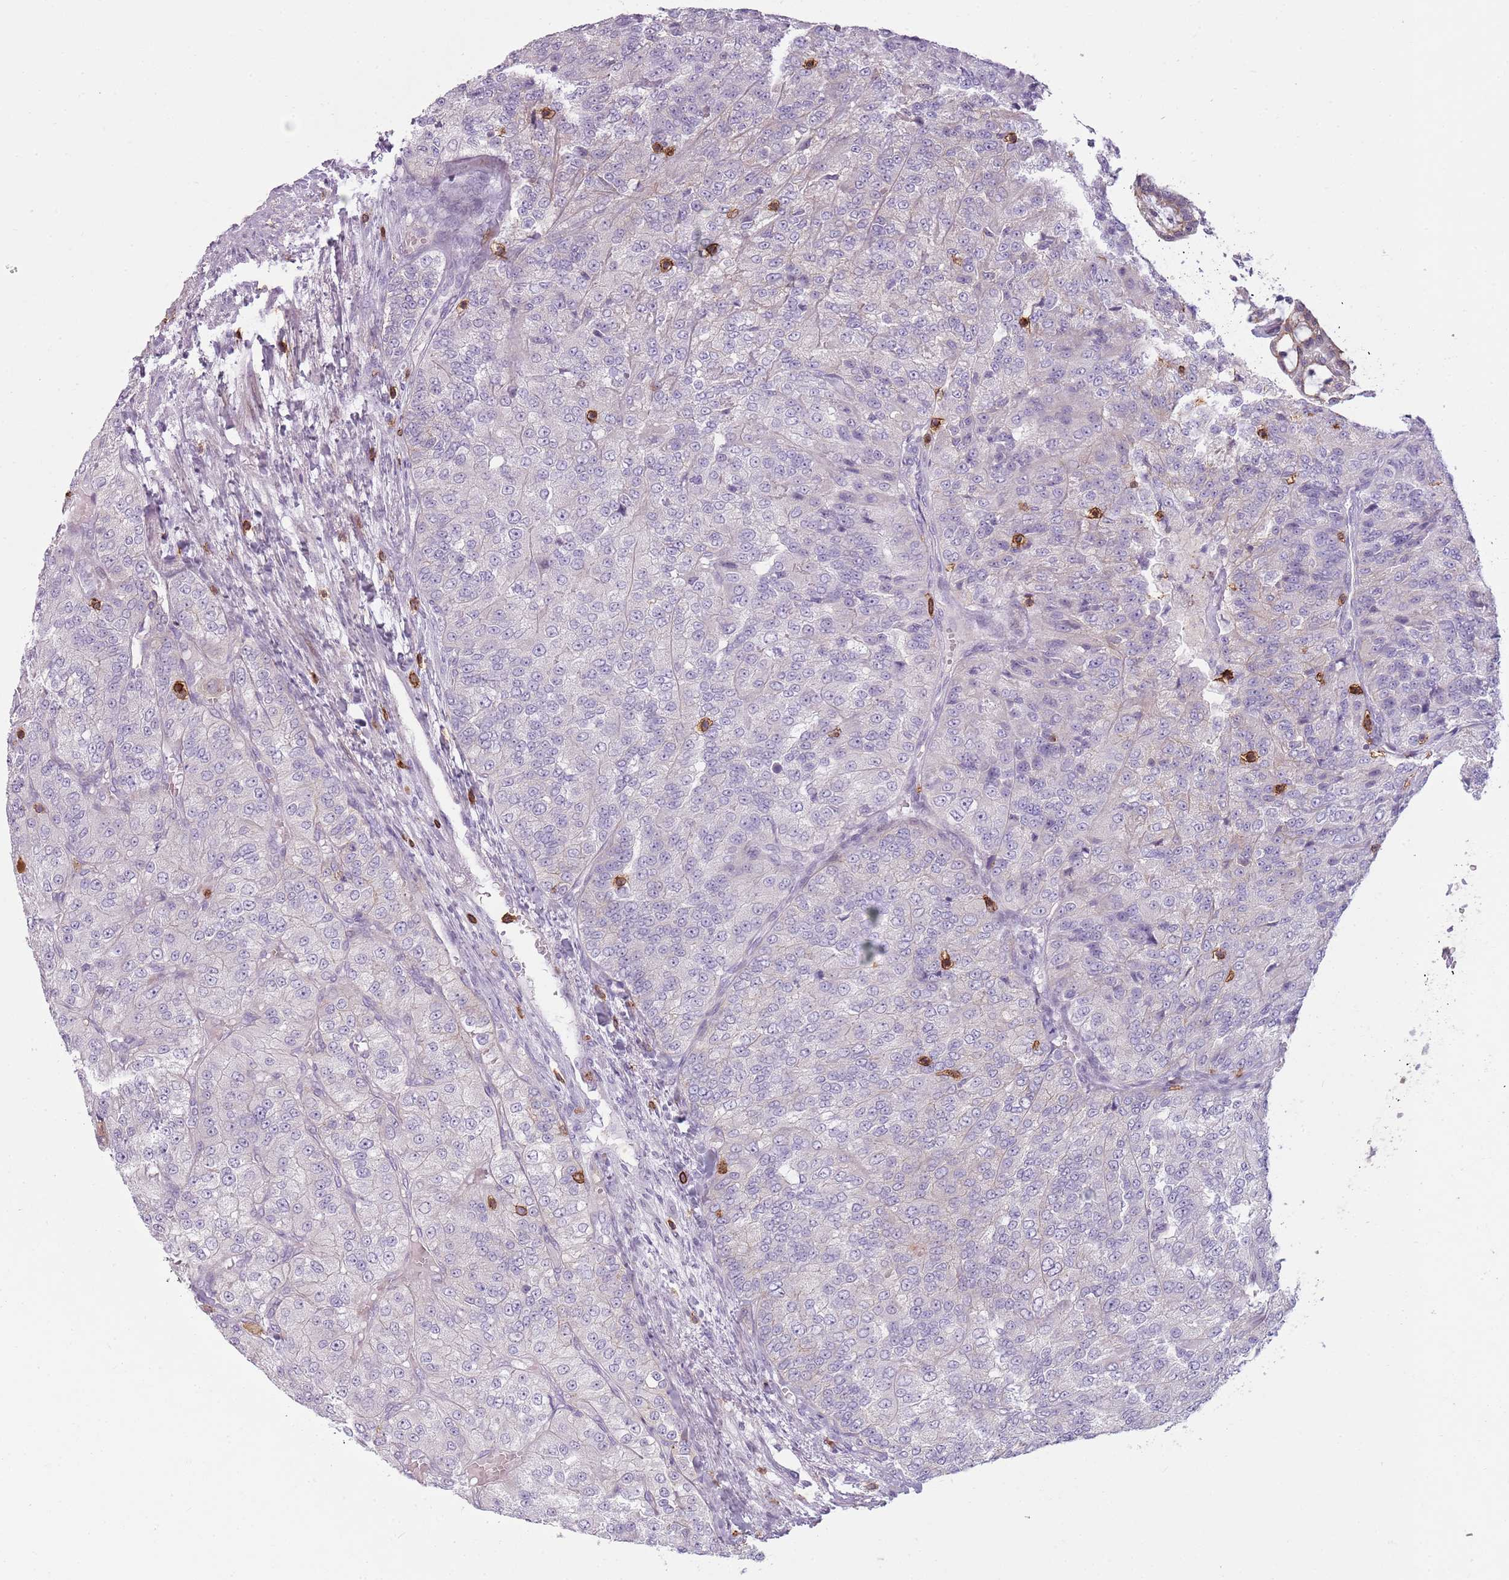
{"staining": {"intensity": "negative", "quantity": "none", "location": "none"}, "tissue": "renal cancer", "cell_type": "Tumor cells", "image_type": "cancer", "snomed": [{"axis": "morphology", "description": "Adenocarcinoma, NOS"}, {"axis": "topography", "description": "Kidney"}], "caption": "Renal cancer (adenocarcinoma) was stained to show a protein in brown. There is no significant expression in tumor cells.", "gene": "ZNF583", "patient": {"sex": "female", "age": 63}}